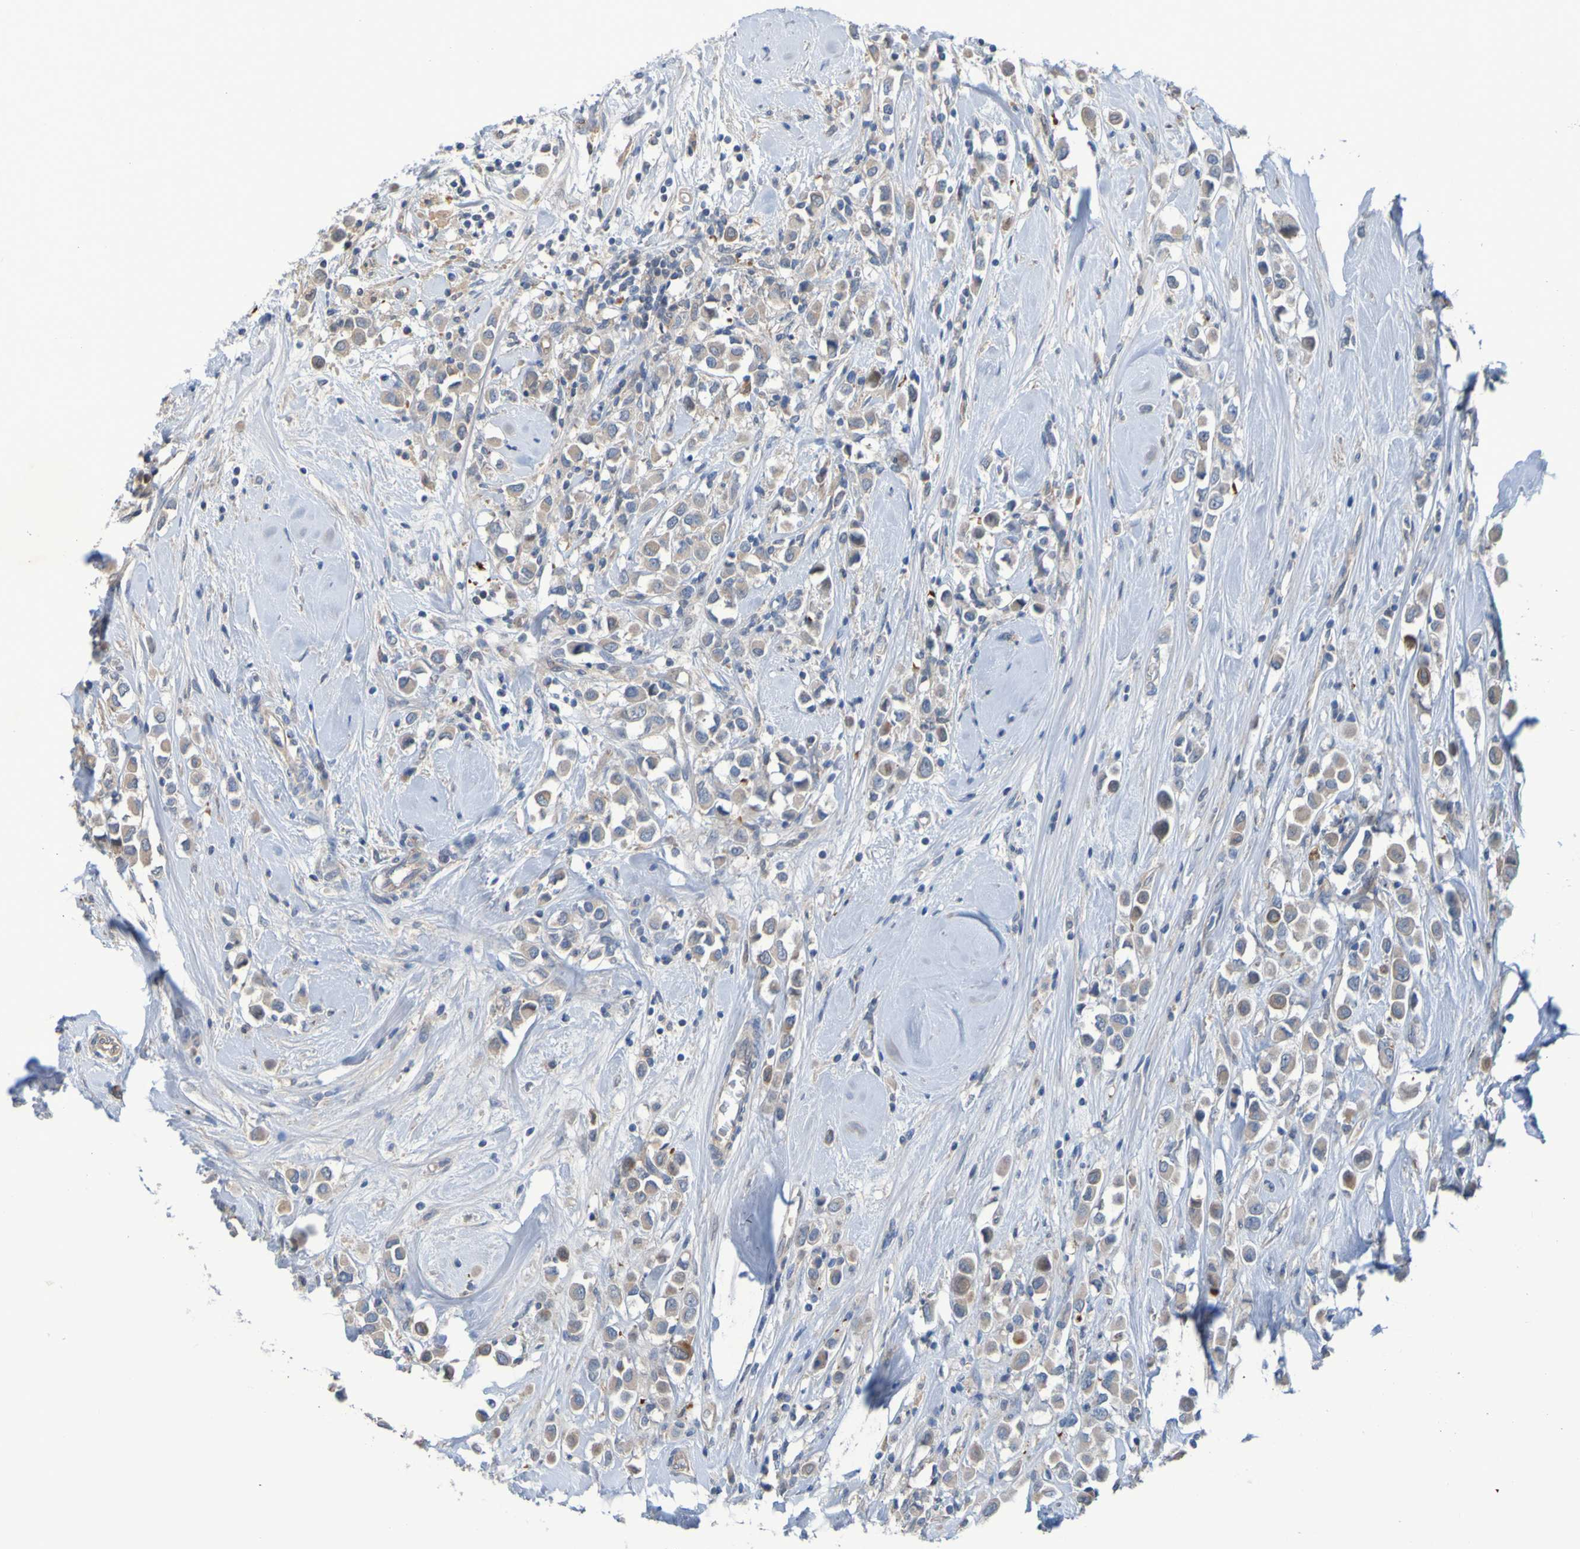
{"staining": {"intensity": "weak", "quantity": ">75%", "location": "cytoplasmic/membranous"}, "tissue": "breast cancer", "cell_type": "Tumor cells", "image_type": "cancer", "snomed": [{"axis": "morphology", "description": "Duct carcinoma"}, {"axis": "topography", "description": "Breast"}], "caption": "Brown immunohistochemical staining in breast cancer (invasive ductal carcinoma) displays weak cytoplasmic/membranous expression in about >75% of tumor cells. (DAB (3,3'-diaminobenzidine) = brown stain, brightfield microscopy at high magnification).", "gene": "NPRL3", "patient": {"sex": "female", "age": 61}}